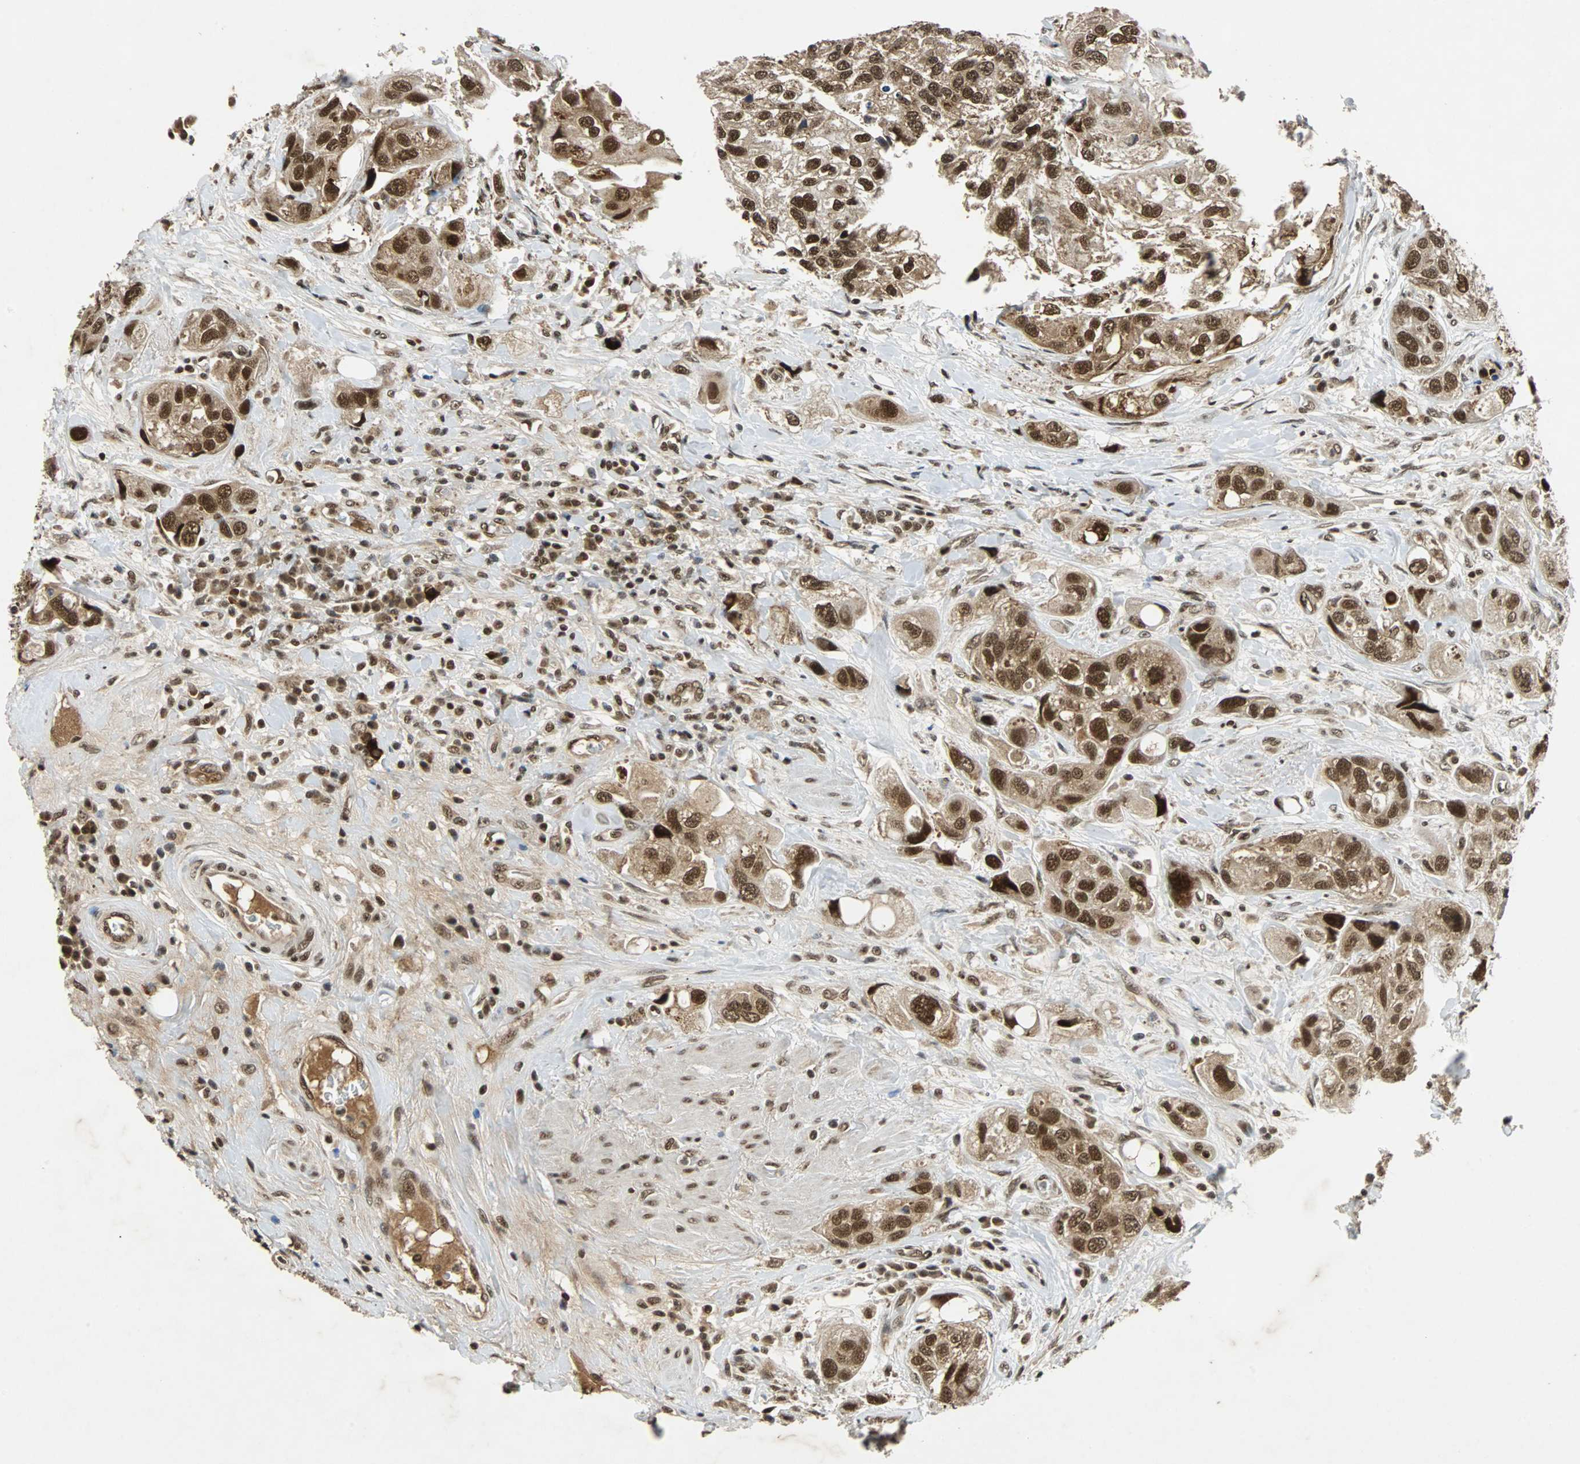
{"staining": {"intensity": "strong", "quantity": ">75%", "location": "cytoplasmic/membranous,nuclear"}, "tissue": "urothelial cancer", "cell_type": "Tumor cells", "image_type": "cancer", "snomed": [{"axis": "morphology", "description": "Urothelial carcinoma, High grade"}, {"axis": "topography", "description": "Urinary bladder"}], "caption": "Brown immunohistochemical staining in human urothelial cancer exhibits strong cytoplasmic/membranous and nuclear expression in approximately >75% of tumor cells.", "gene": "TAF5", "patient": {"sex": "female", "age": 64}}